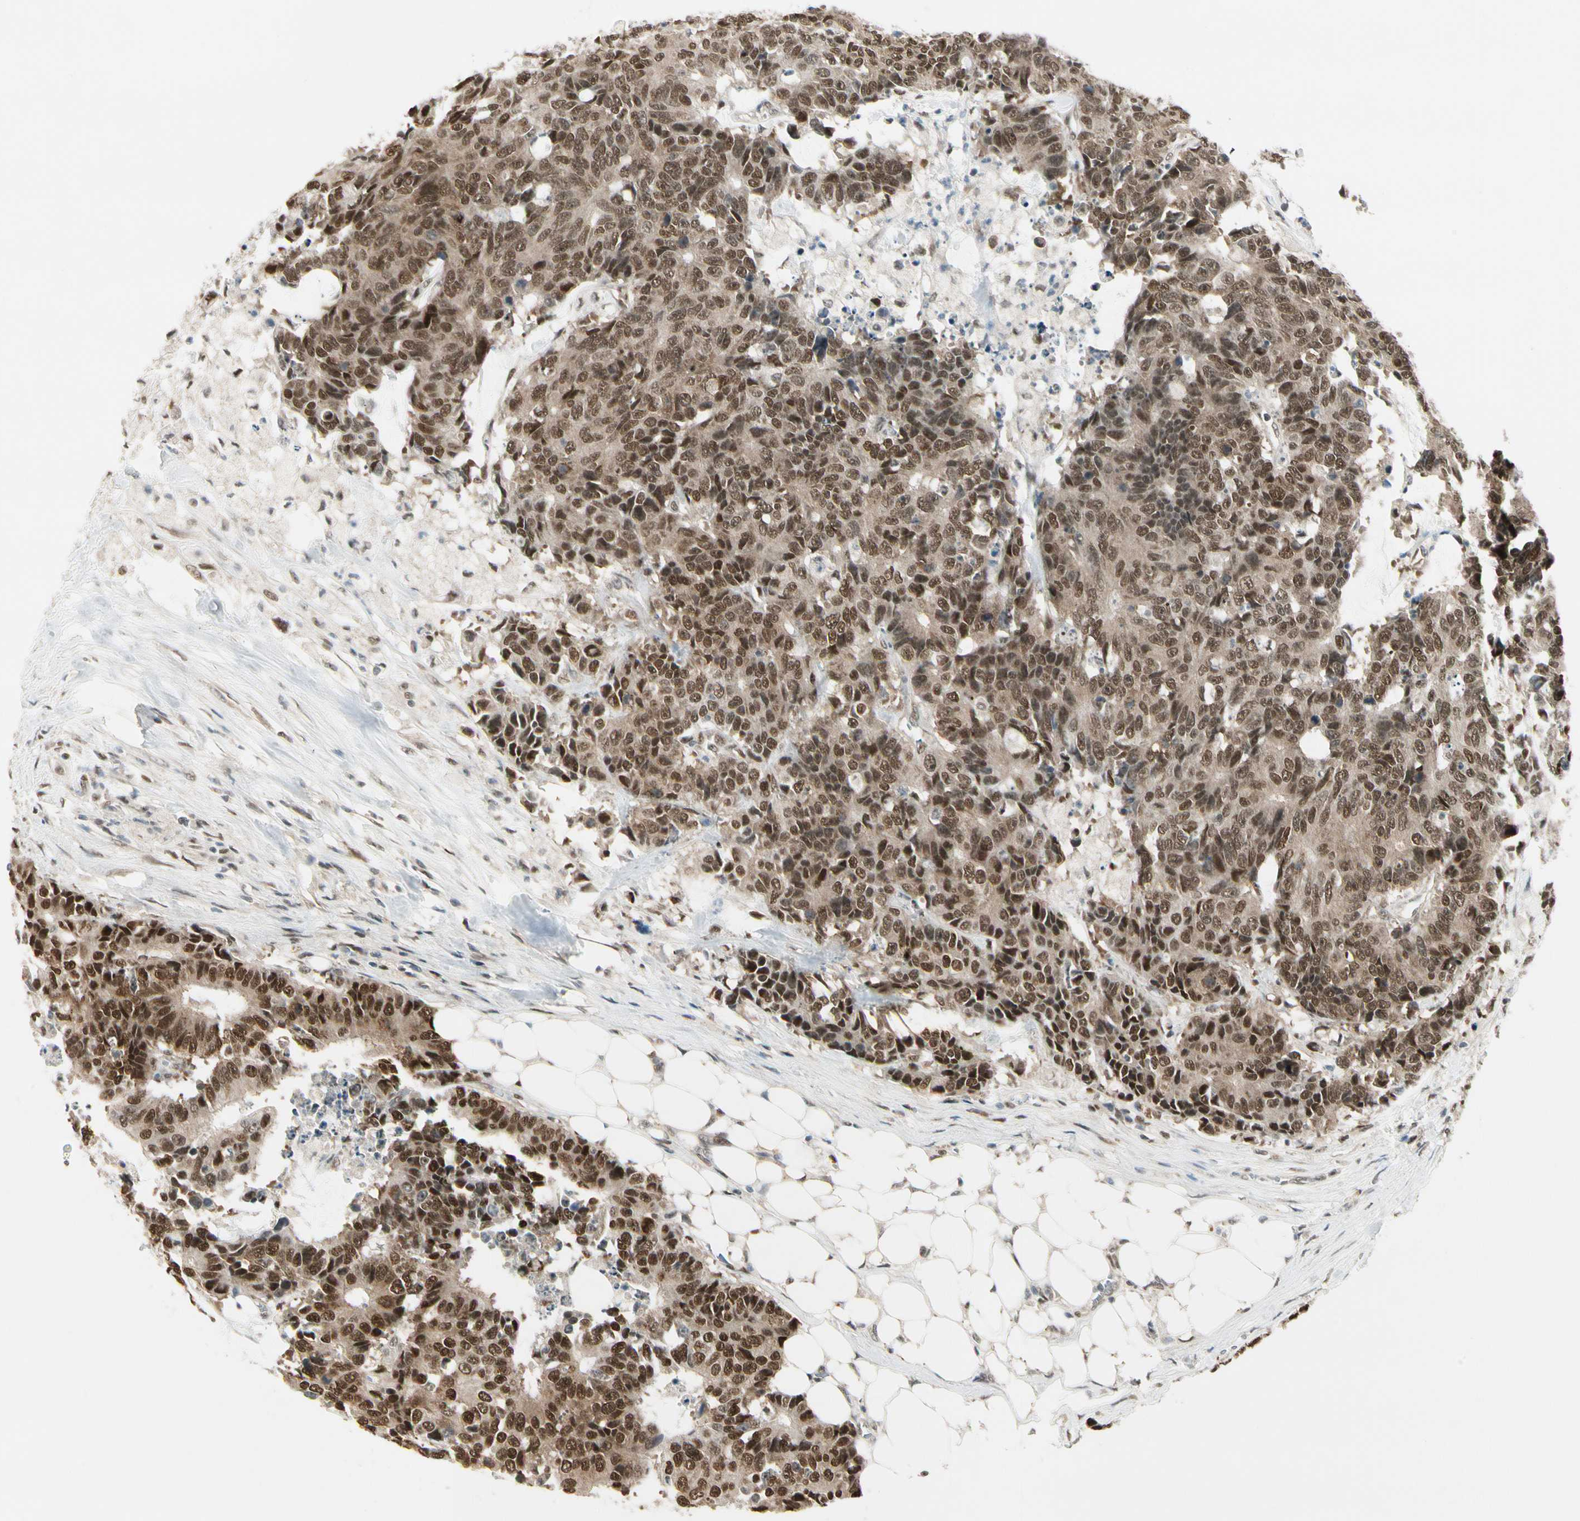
{"staining": {"intensity": "strong", "quantity": ">75%", "location": "cytoplasmic/membranous,nuclear"}, "tissue": "colorectal cancer", "cell_type": "Tumor cells", "image_type": "cancer", "snomed": [{"axis": "morphology", "description": "Adenocarcinoma, NOS"}, {"axis": "topography", "description": "Colon"}], "caption": "Immunohistochemistry photomicrograph of colorectal cancer (adenocarcinoma) stained for a protein (brown), which exhibits high levels of strong cytoplasmic/membranous and nuclear staining in about >75% of tumor cells.", "gene": "GTF3A", "patient": {"sex": "female", "age": 86}}